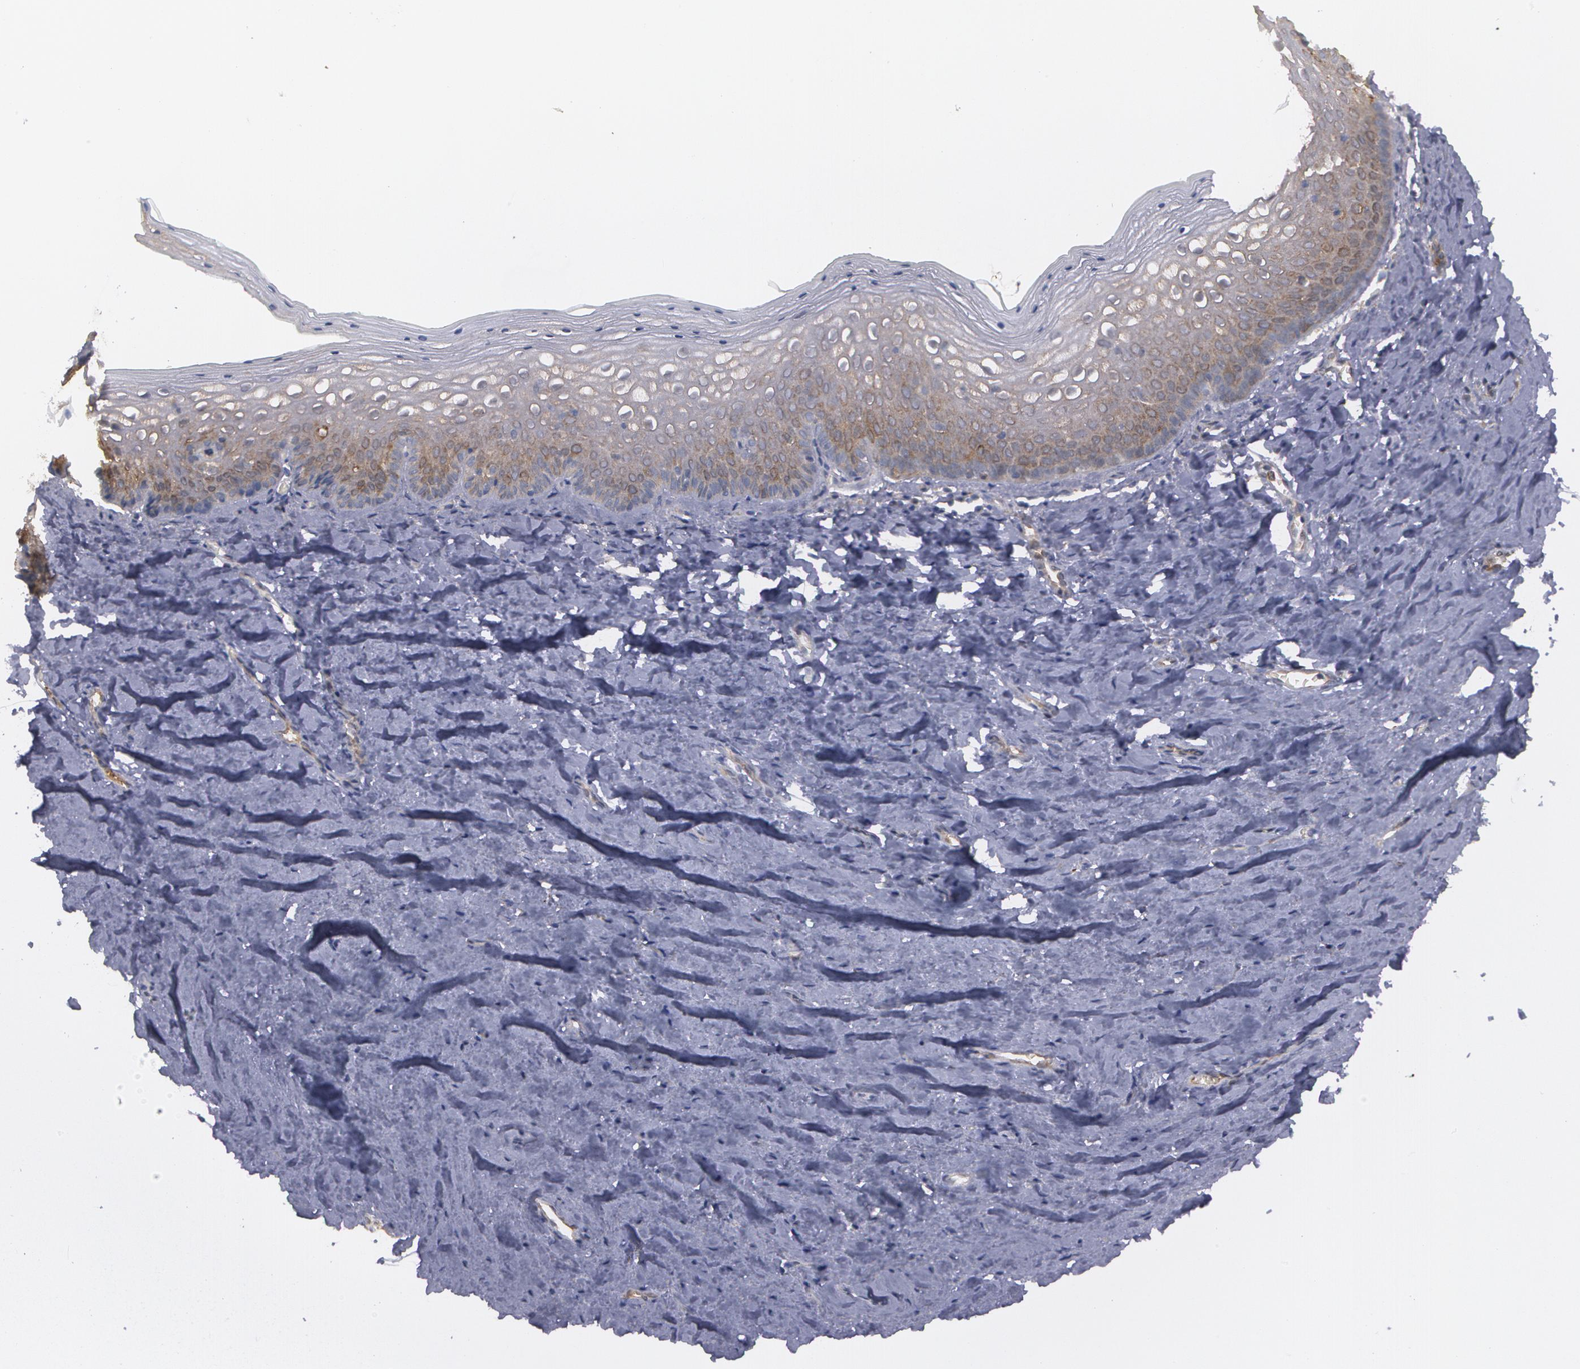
{"staining": {"intensity": "moderate", "quantity": ">75%", "location": "cytoplasmic/membranous"}, "tissue": "vagina", "cell_type": "Squamous epithelial cells", "image_type": "normal", "snomed": [{"axis": "morphology", "description": "Normal tissue, NOS"}, {"axis": "topography", "description": "Vagina"}], "caption": "IHC staining of normal vagina, which reveals medium levels of moderate cytoplasmic/membranous staining in approximately >75% of squamous epithelial cells indicating moderate cytoplasmic/membranous protein staining. The staining was performed using DAB (brown) for protein detection and nuclei were counterstained in hematoxylin (blue).", "gene": "MTHFD1", "patient": {"sex": "female", "age": 46}}